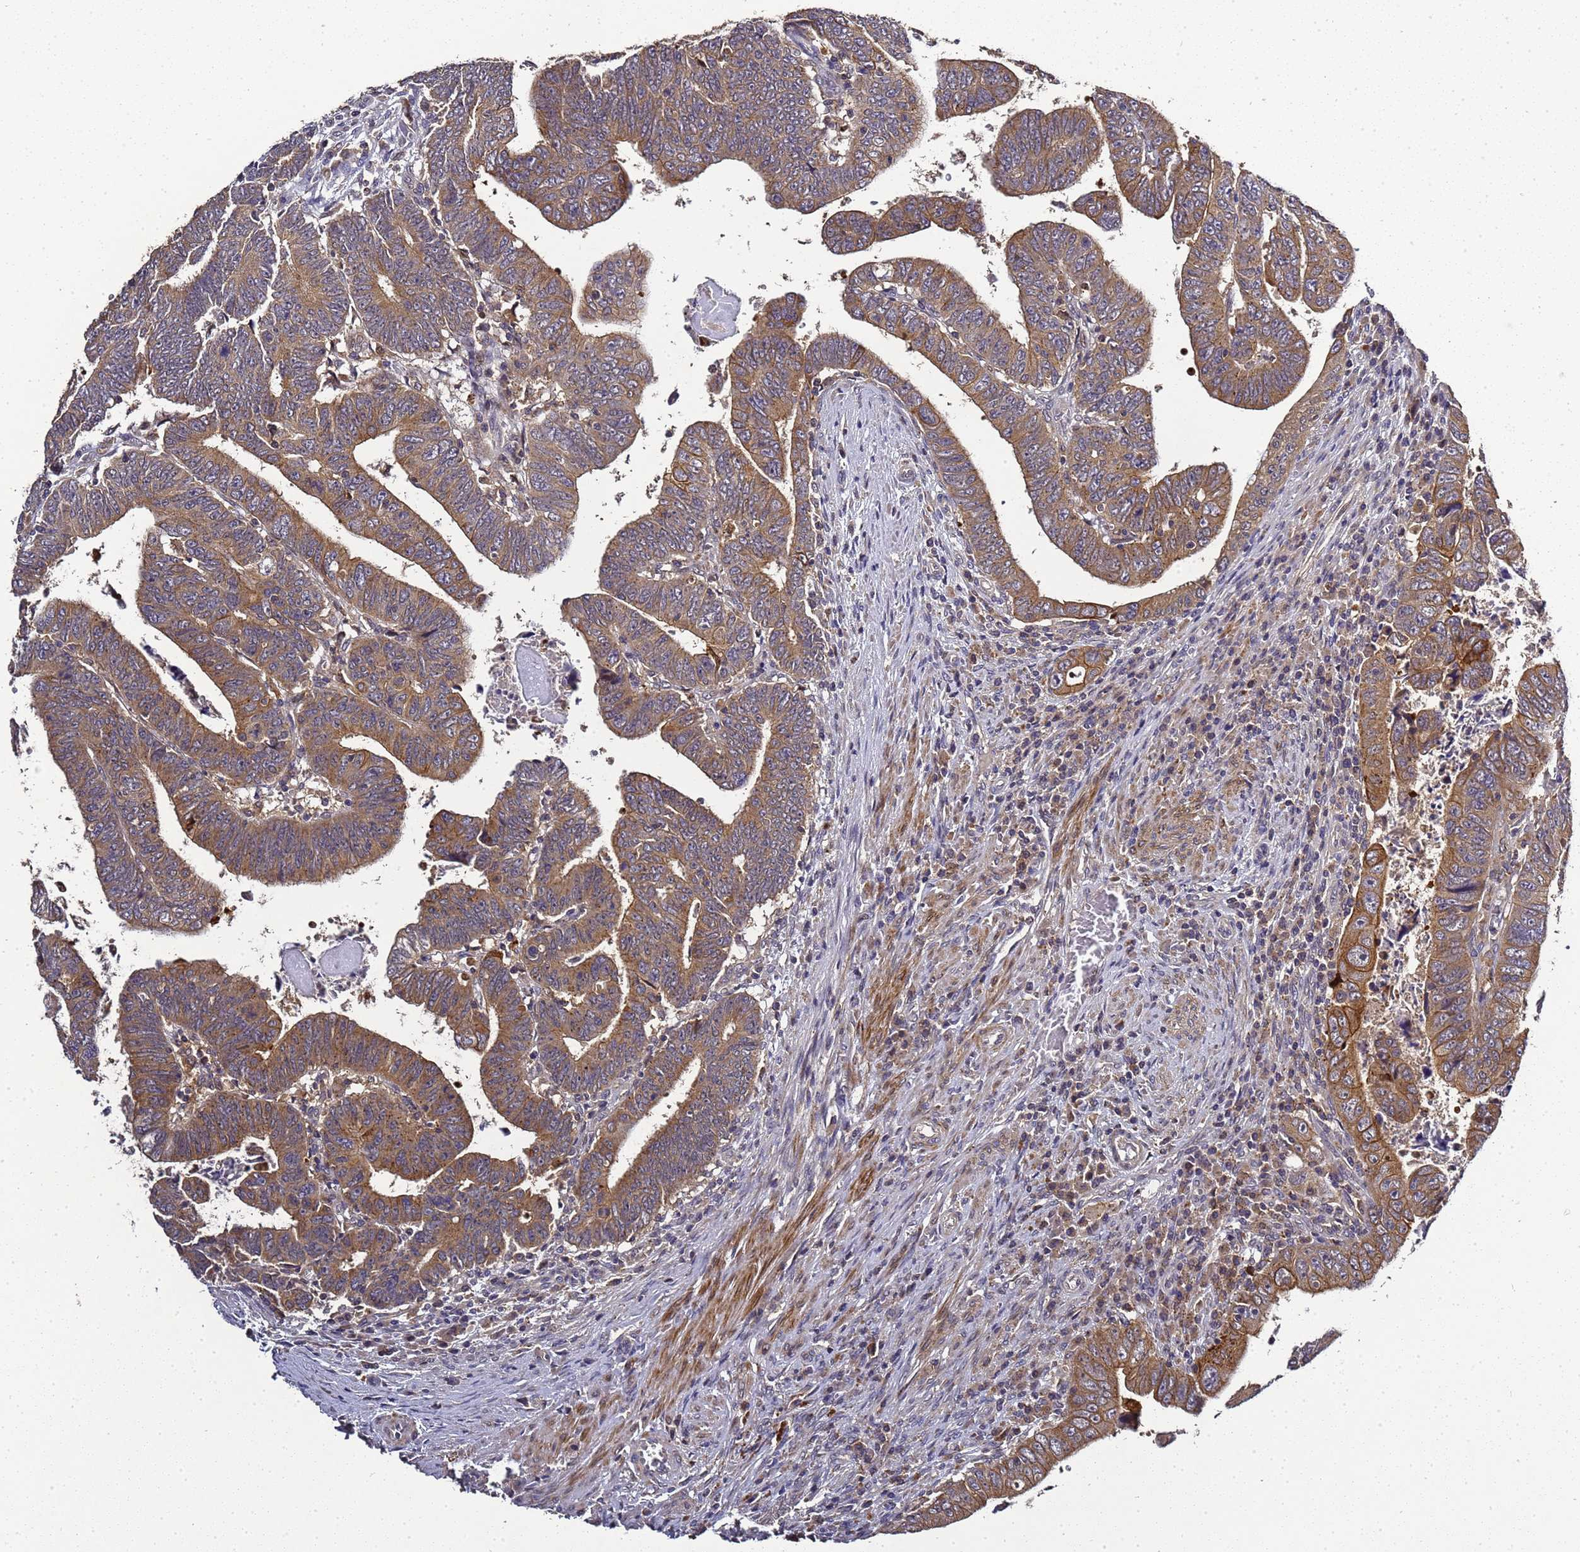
{"staining": {"intensity": "moderate", "quantity": ">75%", "location": "cytoplasmic/membranous"}, "tissue": "colorectal cancer", "cell_type": "Tumor cells", "image_type": "cancer", "snomed": [{"axis": "morphology", "description": "Normal tissue, NOS"}, {"axis": "morphology", "description": "Adenocarcinoma, NOS"}, {"axis": "topography", "description": "Rectum"}], "caption": "Colorectal adenocarcinoma stained with DAB immunohistochemistry (IHC) demonstrates medium levels of moderate cytoplasmic/membranous staining in about >75% of tumor cells.", "gene": "LGI4", "patient": {"sex": "female", "age": 65}}